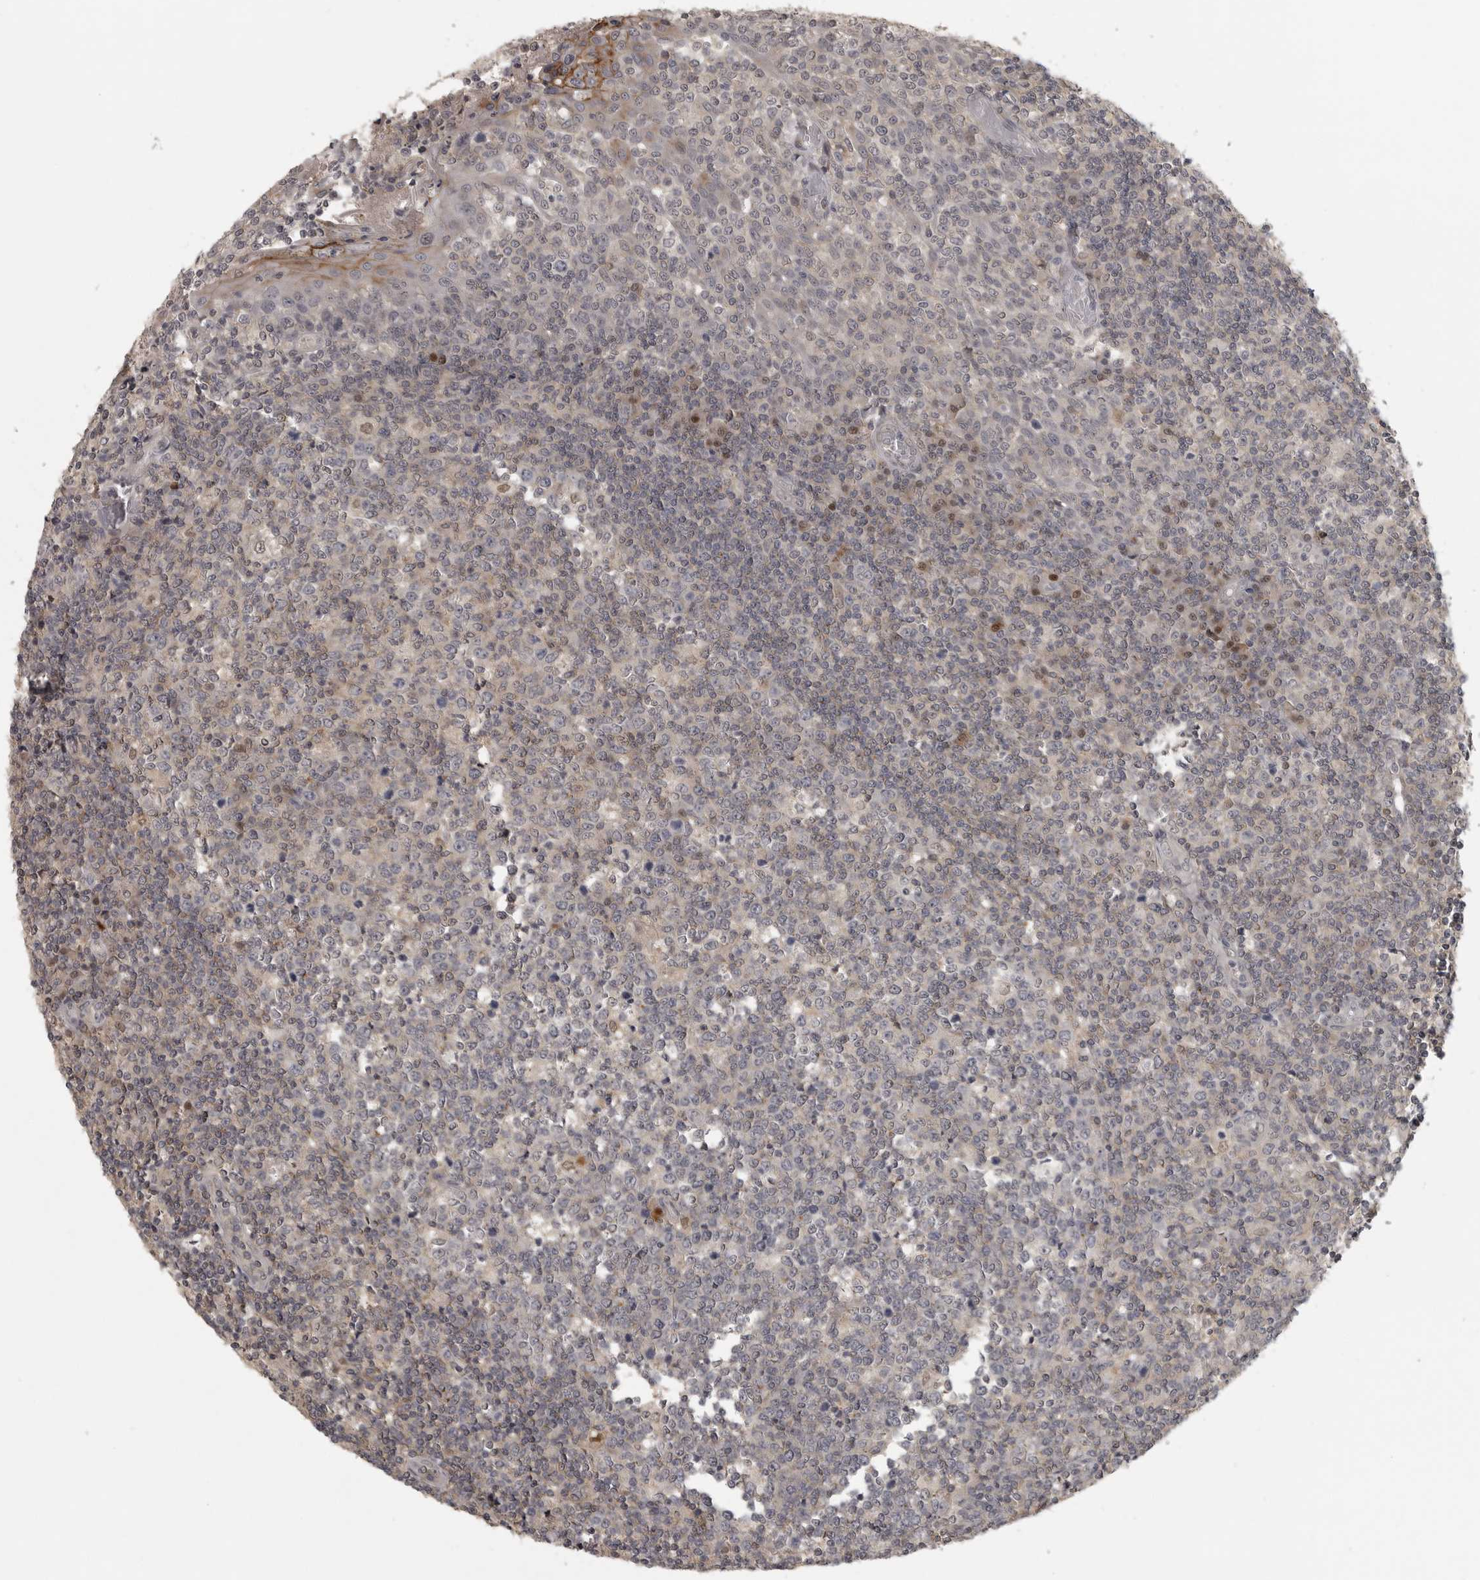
{"staining": {"intensity": "weak", "quantity": "<25%", "location": "cytoplasmic/membranous,nuclear"}, "tissue": "tonsil", "cell_type": "Germinal center cells", "image_type": "normal", "snomed": [{"axis": "morphology", "description": "Normal tissue, NOS"}, {"axis": "topography", "description": "Tonsil"}], "caption": "This is a micrograph of immunohistochemistry (IHC) staining of benign tonsil, which shows no staining in germinal center cells. The staining was performed using DAB to visualize the protein expression in brown, while the nuclei were stained in blue with hematoxylin (Magnification: 20x).", "gene": "UROD", "patient": {"sex": "female", "age": 19}}